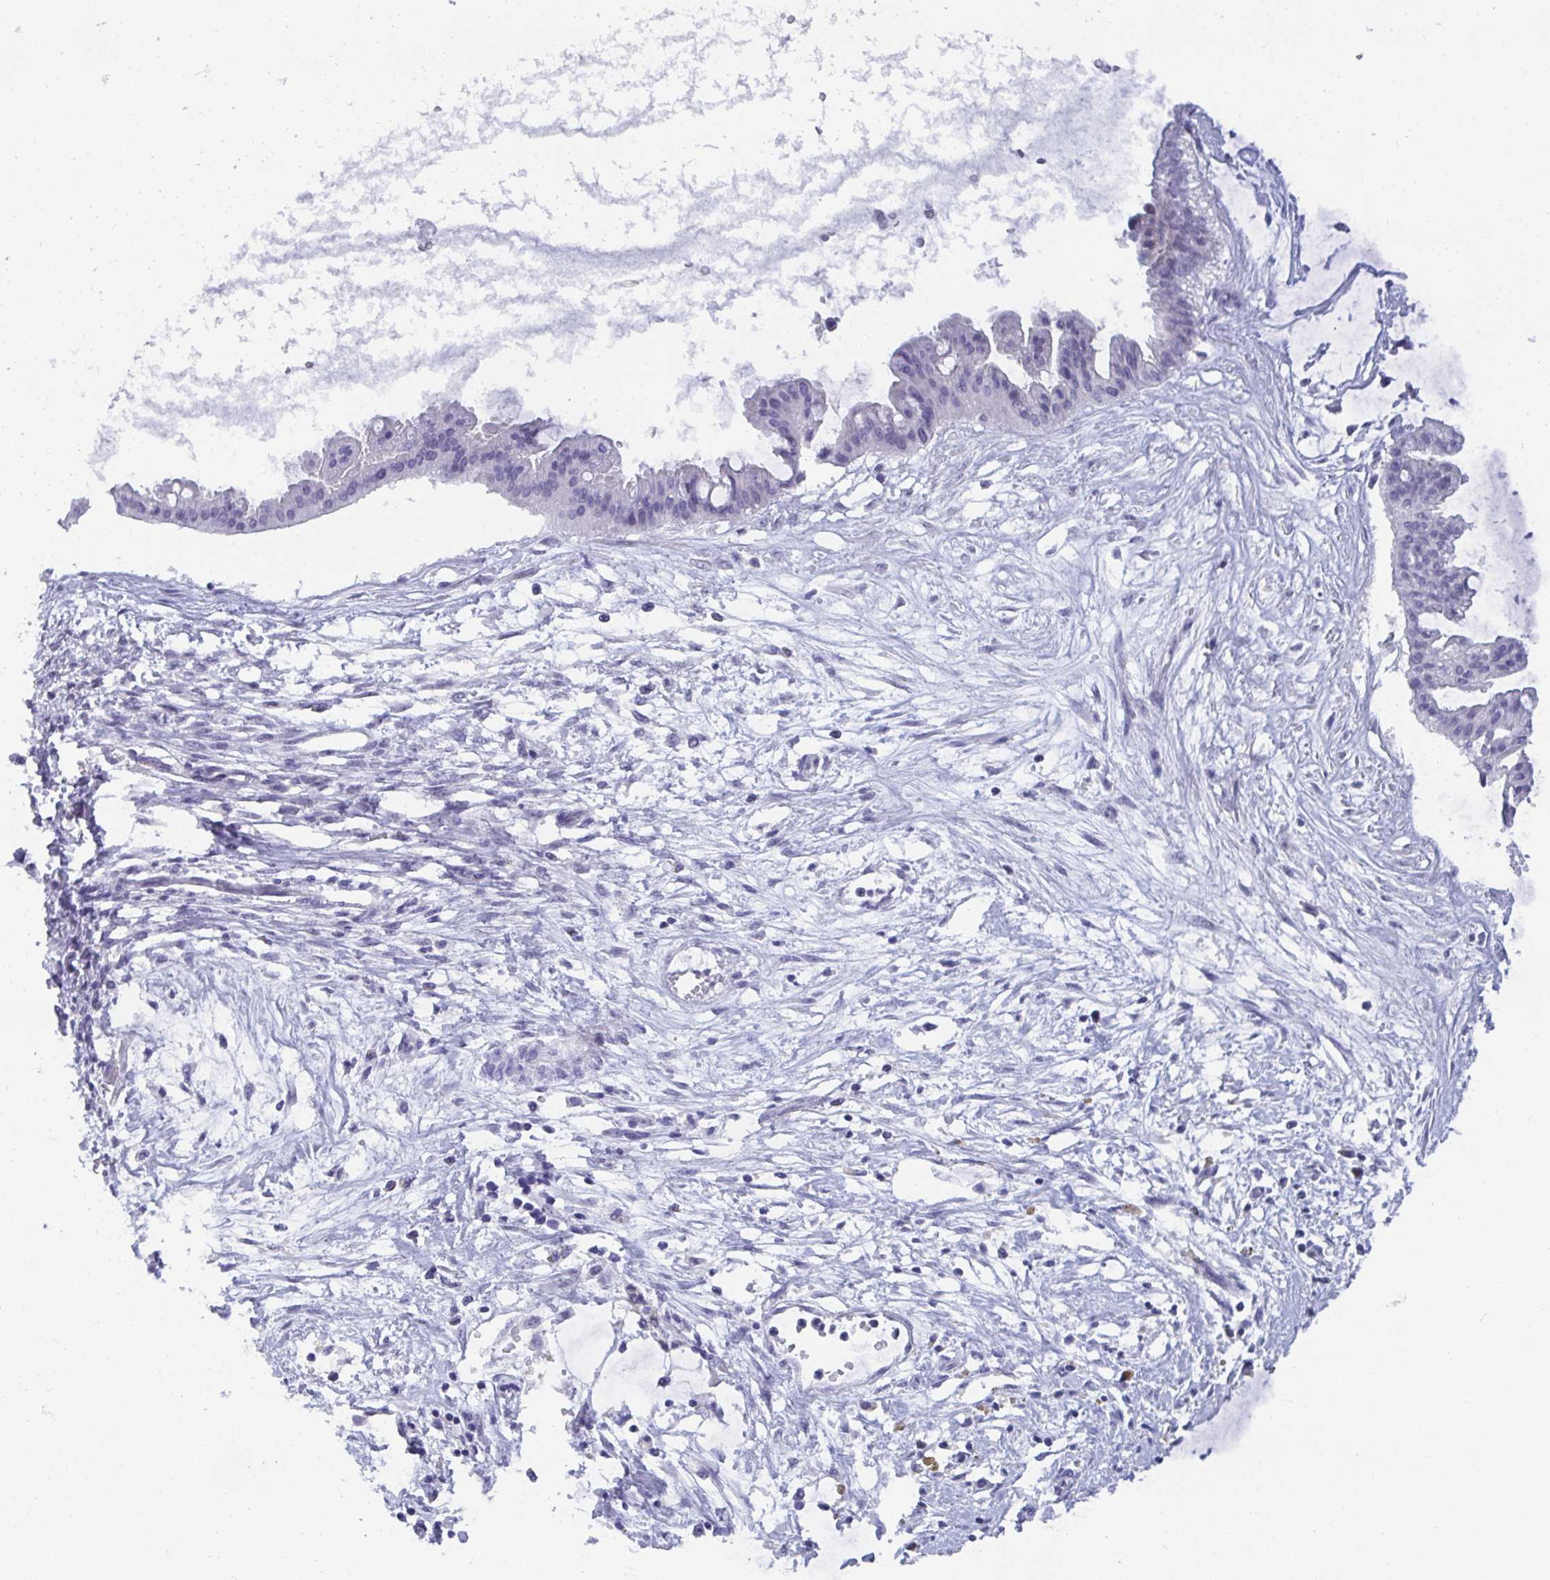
{"staining": {"intensity": "negative", "quantity": "none", "location": "none"}, "tissue": "ovarian cancer", "cell_type": "Tumor cells", "image_type": "cancer", "snomed": [{"axis": "morphology", "description": "Cystadenocarcinoma, mucinous, NOS"}, {"axis": "topography", "description": "Ovary"}], "caption": "There is no significant staining in tumor cells of mucinous cystadenocarcinoma (ovarian).", "gene": "BMAL2", "patient": {"sex": "female", "age": 73}}